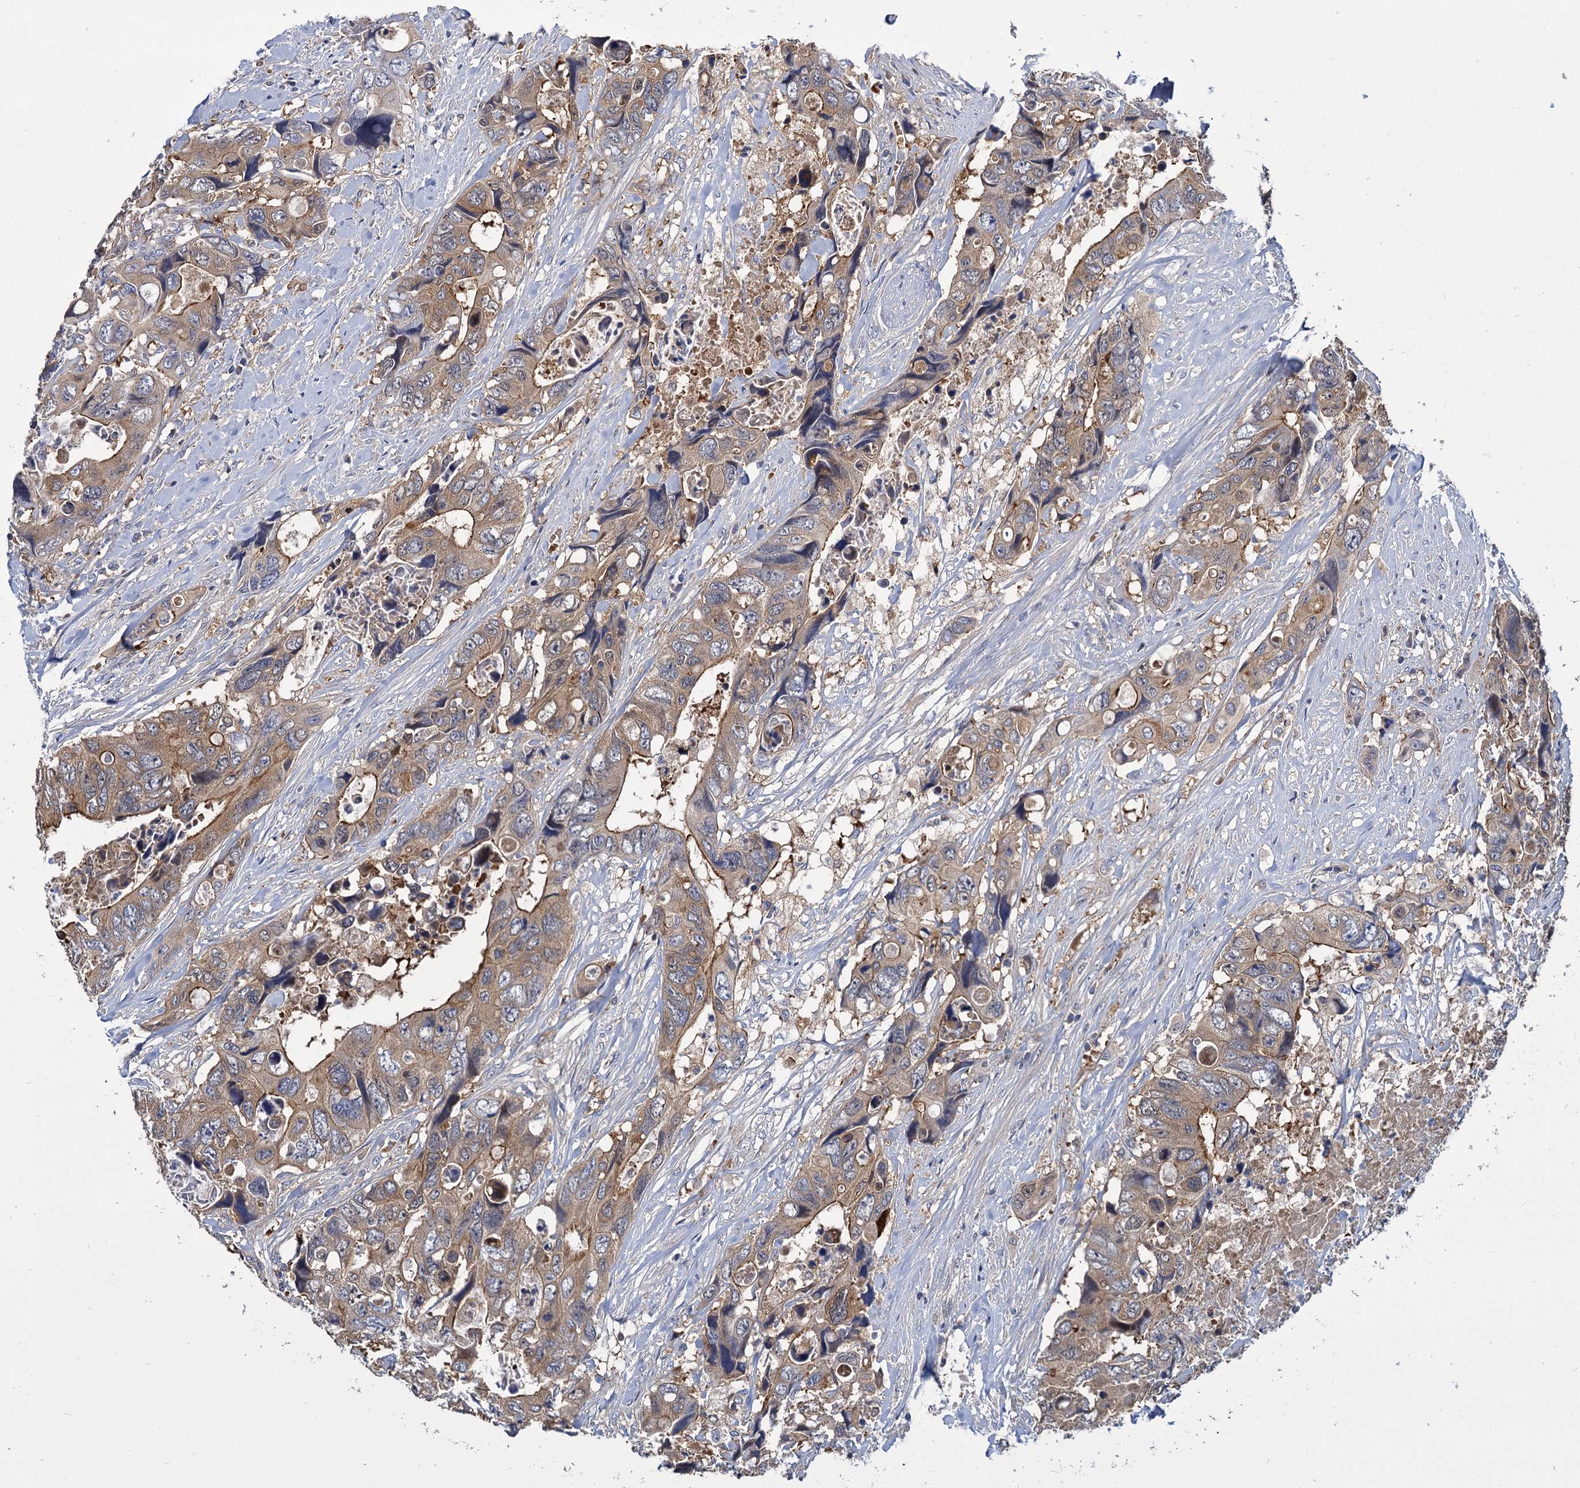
{"staining": {"intensity": "moderate", "quantity": ">75%", "location": "cytoplasmic/membranous"}, "tissue": "colorectal cancer", "cell_type": "Tumor cells", "image_type": "cancer", "snomed": [{"axis": "morphology", "description": "Adenocarcinoma, NOS"}, {"axis": "topography", "description": "Rectum"}], "caption": "A high-resolution histopathology image shows immunohistochemistry staining of colorectal adenocarcinoma, which demonstrates moderate cytoplasmic/membranous expression in about >75% of tumor cells.", "gene": "GCLC", "patient": {"sex": "male", "age": 57}}